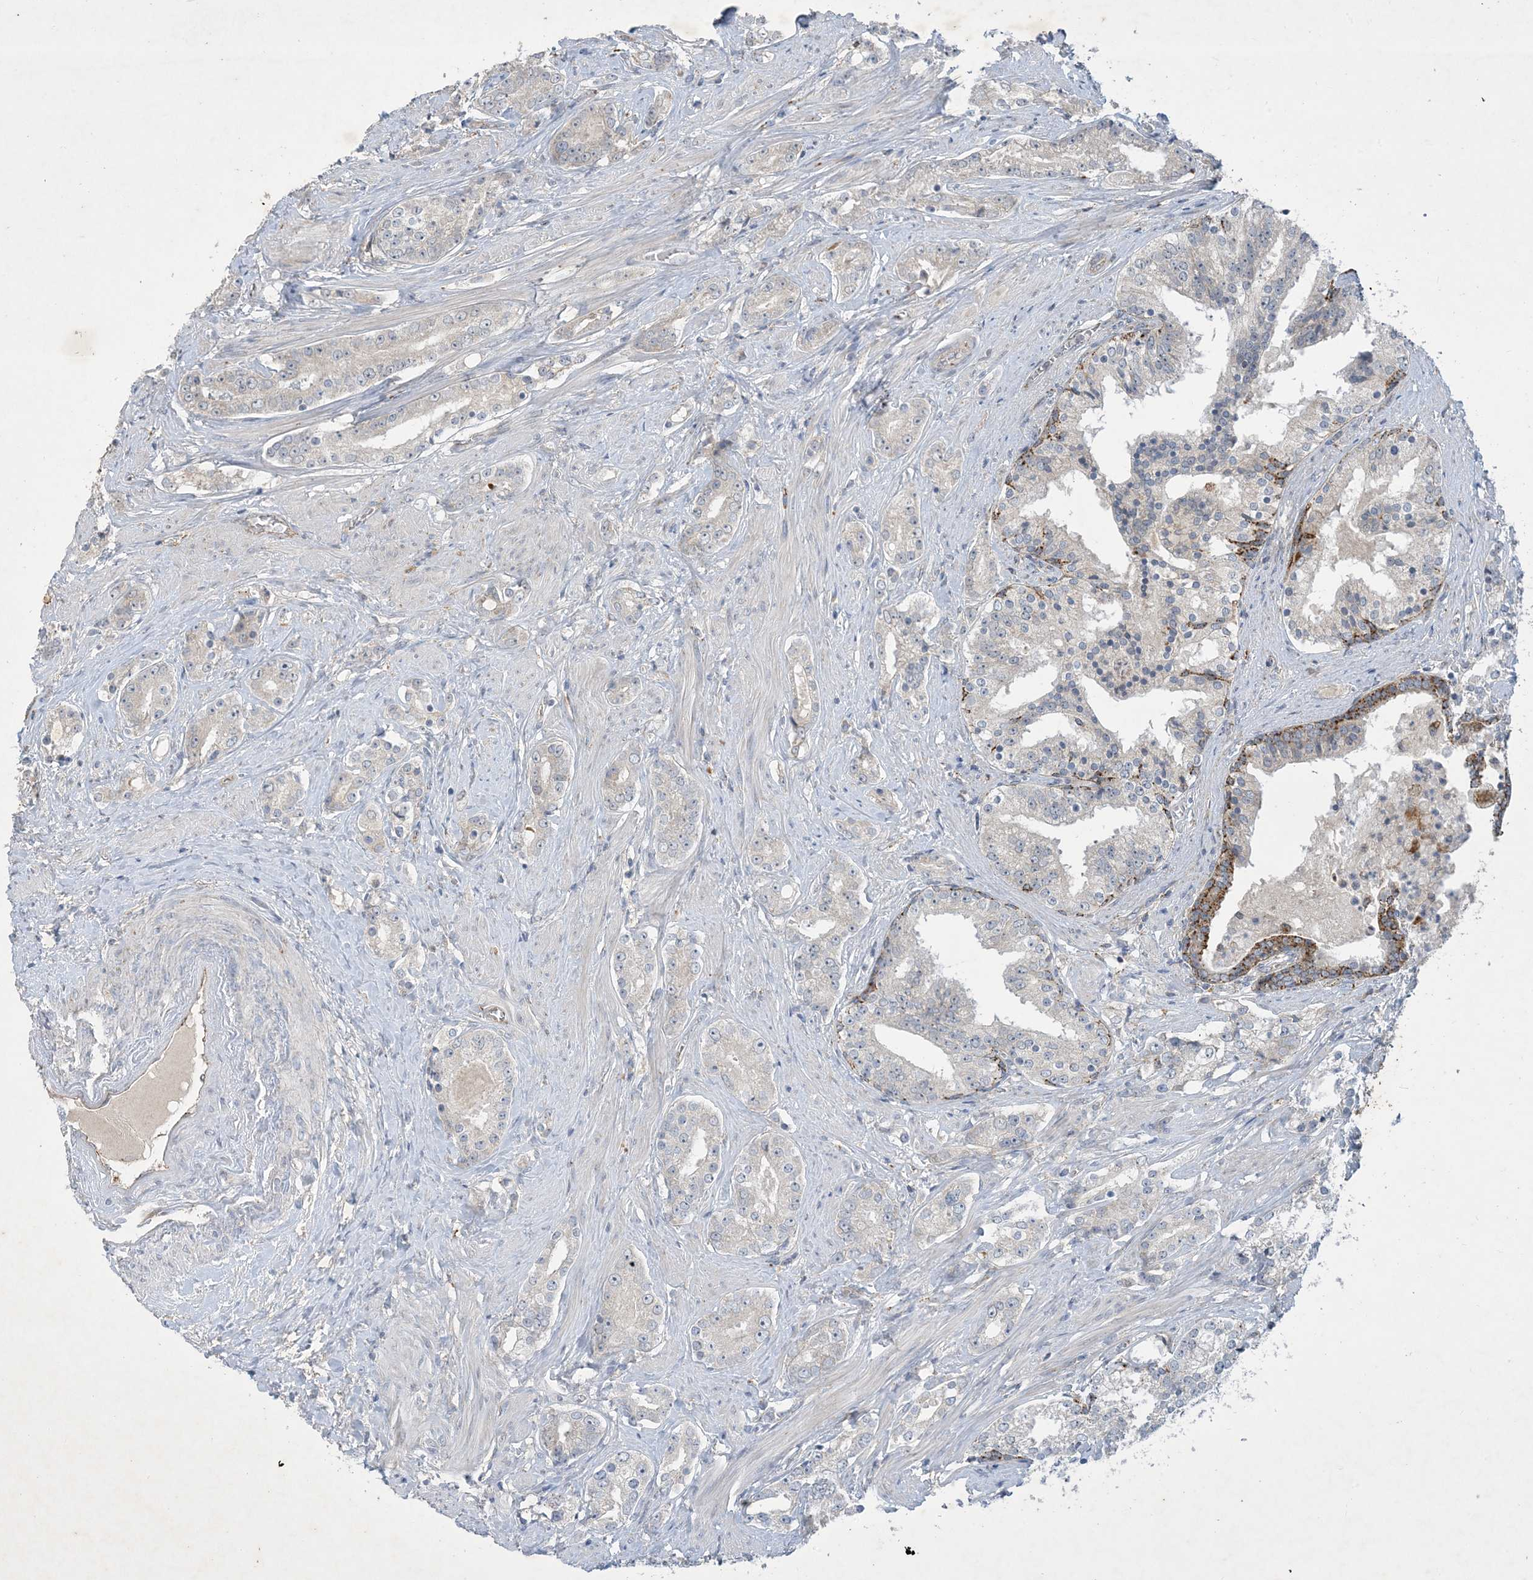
{"staining": {"intensity": "negative", "quantity": "none", "location": "none"}, "tissue": "prostate cancer", "cell_type": "Tumor cells", "image_type": "cancer", "snomed": [{"axis": "morphology", "description": "Adenocarcinoma, High grade"}, {"axis": "topography", "description": "Prostate"}], "caption": "Immunohistochemistry (IHC) photomicrograph of human prostate cancer stained for a protein (brown), which reveals no positivity in tumor cells.", "gene": "MRPS18A", "patient": {"sex": "male", "age": 58}}